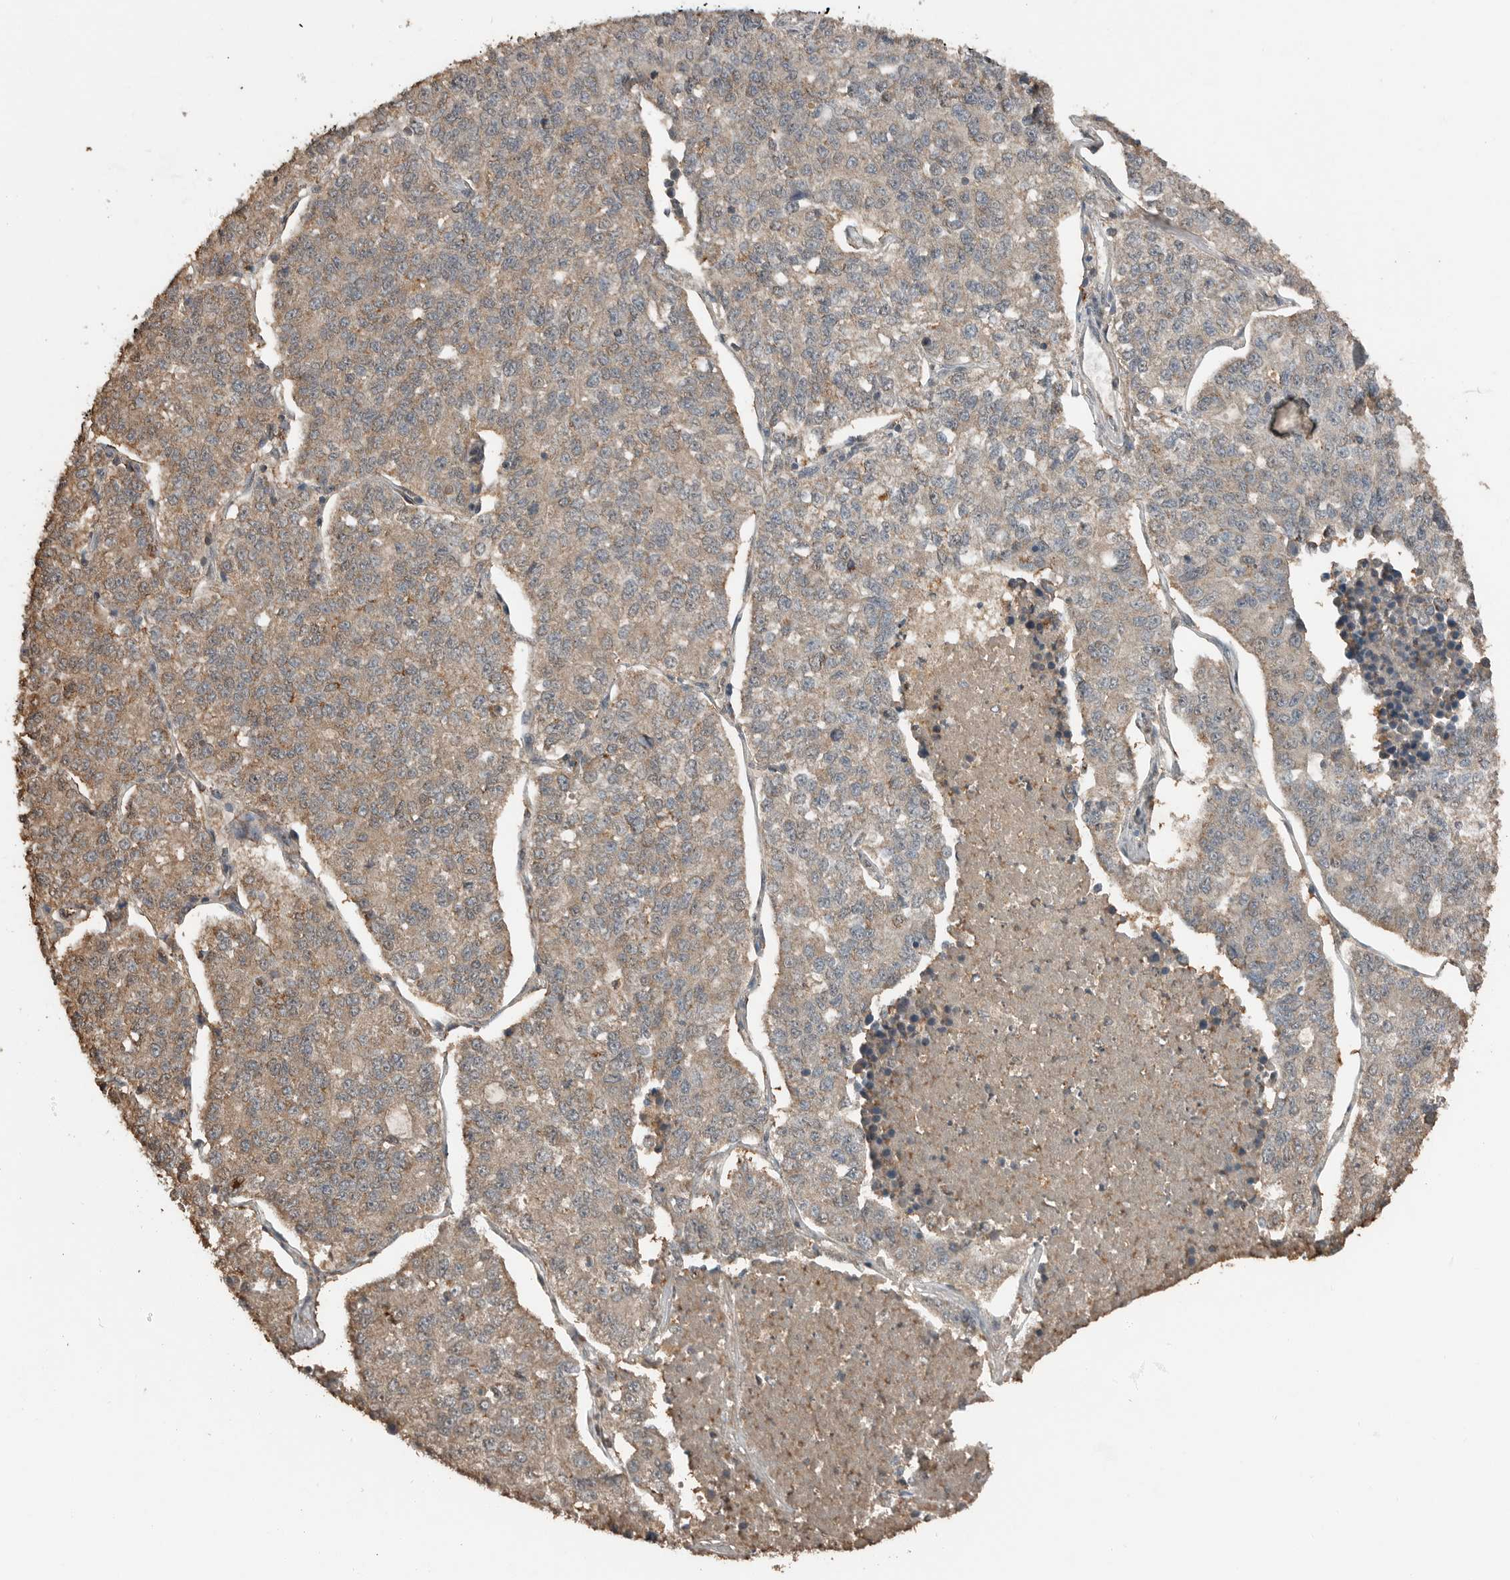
{"staining": {"intensity": "weak", "quantity": ">75%", "location": "cytoplasmic/membranous"}, "tissue": "lung cancer", "cell_type": "Tumor cells", "image_type": "cancer", "snomed": [{"axis": "morphology", "description": "Adenocarcinoma, NOS"}, {"axis": "topography", "description": "Lung"}], "caption": "IHC histopathology image of lung cancer stained for a protein (brown), which exhibits low levels of weak cytoplasmic/membranous staining in approximately >75% of tumor cells.", "gene": "BLZF1", "patient": {"sex": "male", "age": 49}}